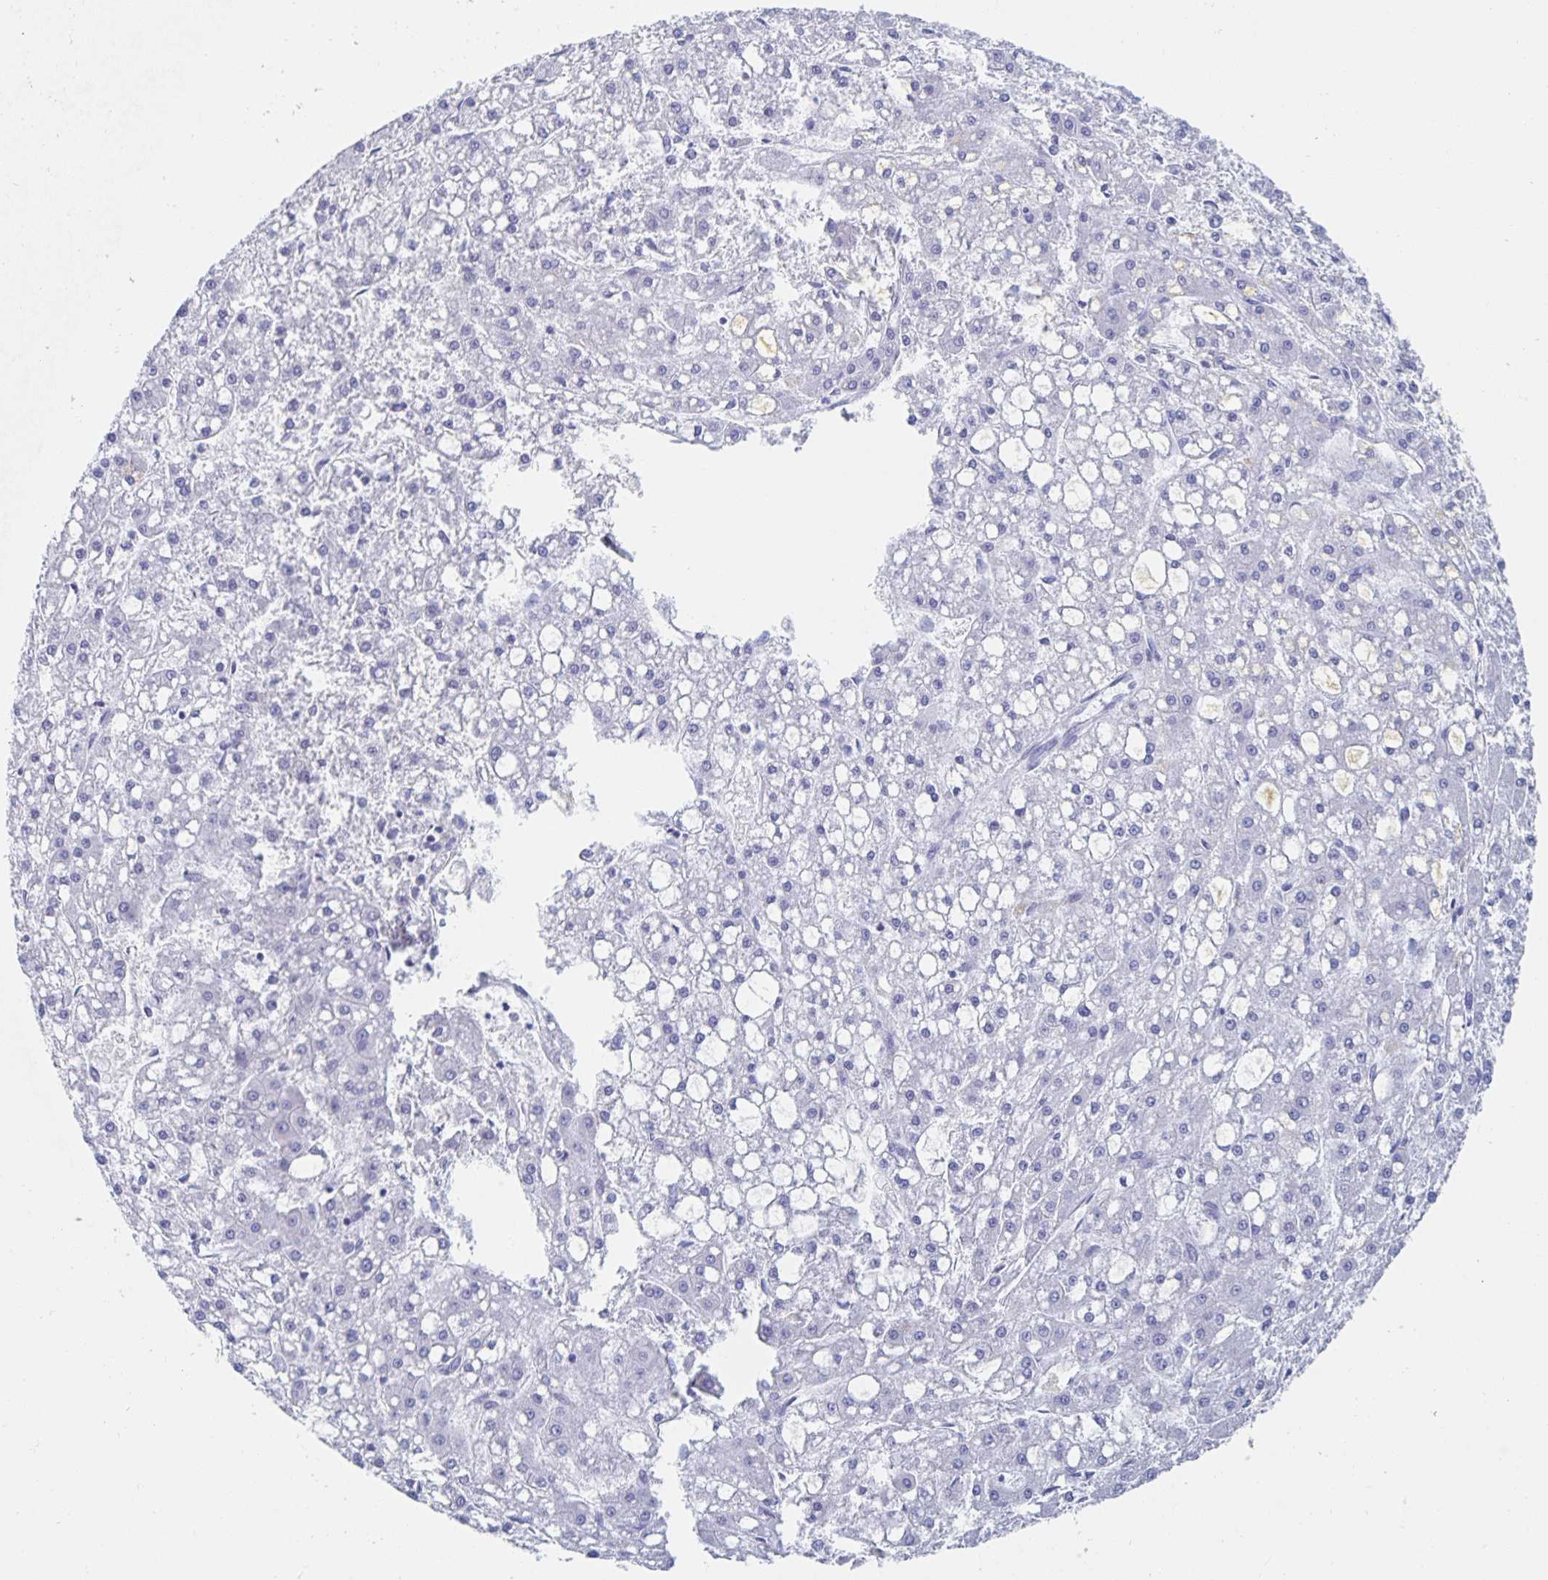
{"staining": {"intensity": "negative", "quantity": "none", "location": "none"}, "tissue": "liver cancer", "cell_type": "Tumor cells", "image_type": "cancer", "snomed": [{"axis": "morphology", "description": "Carcinoma, Hepatocellular, NOS"}, {"axis": "topography", "description": "Liver"}], "caption": "The immunohistochemistry photomicrograph has no significant staining in tumor cells of hepatocellular carcinoma (liver) tissue.", "gene": "DMBT1", "patient": {"sex": "male", "age": 67}}